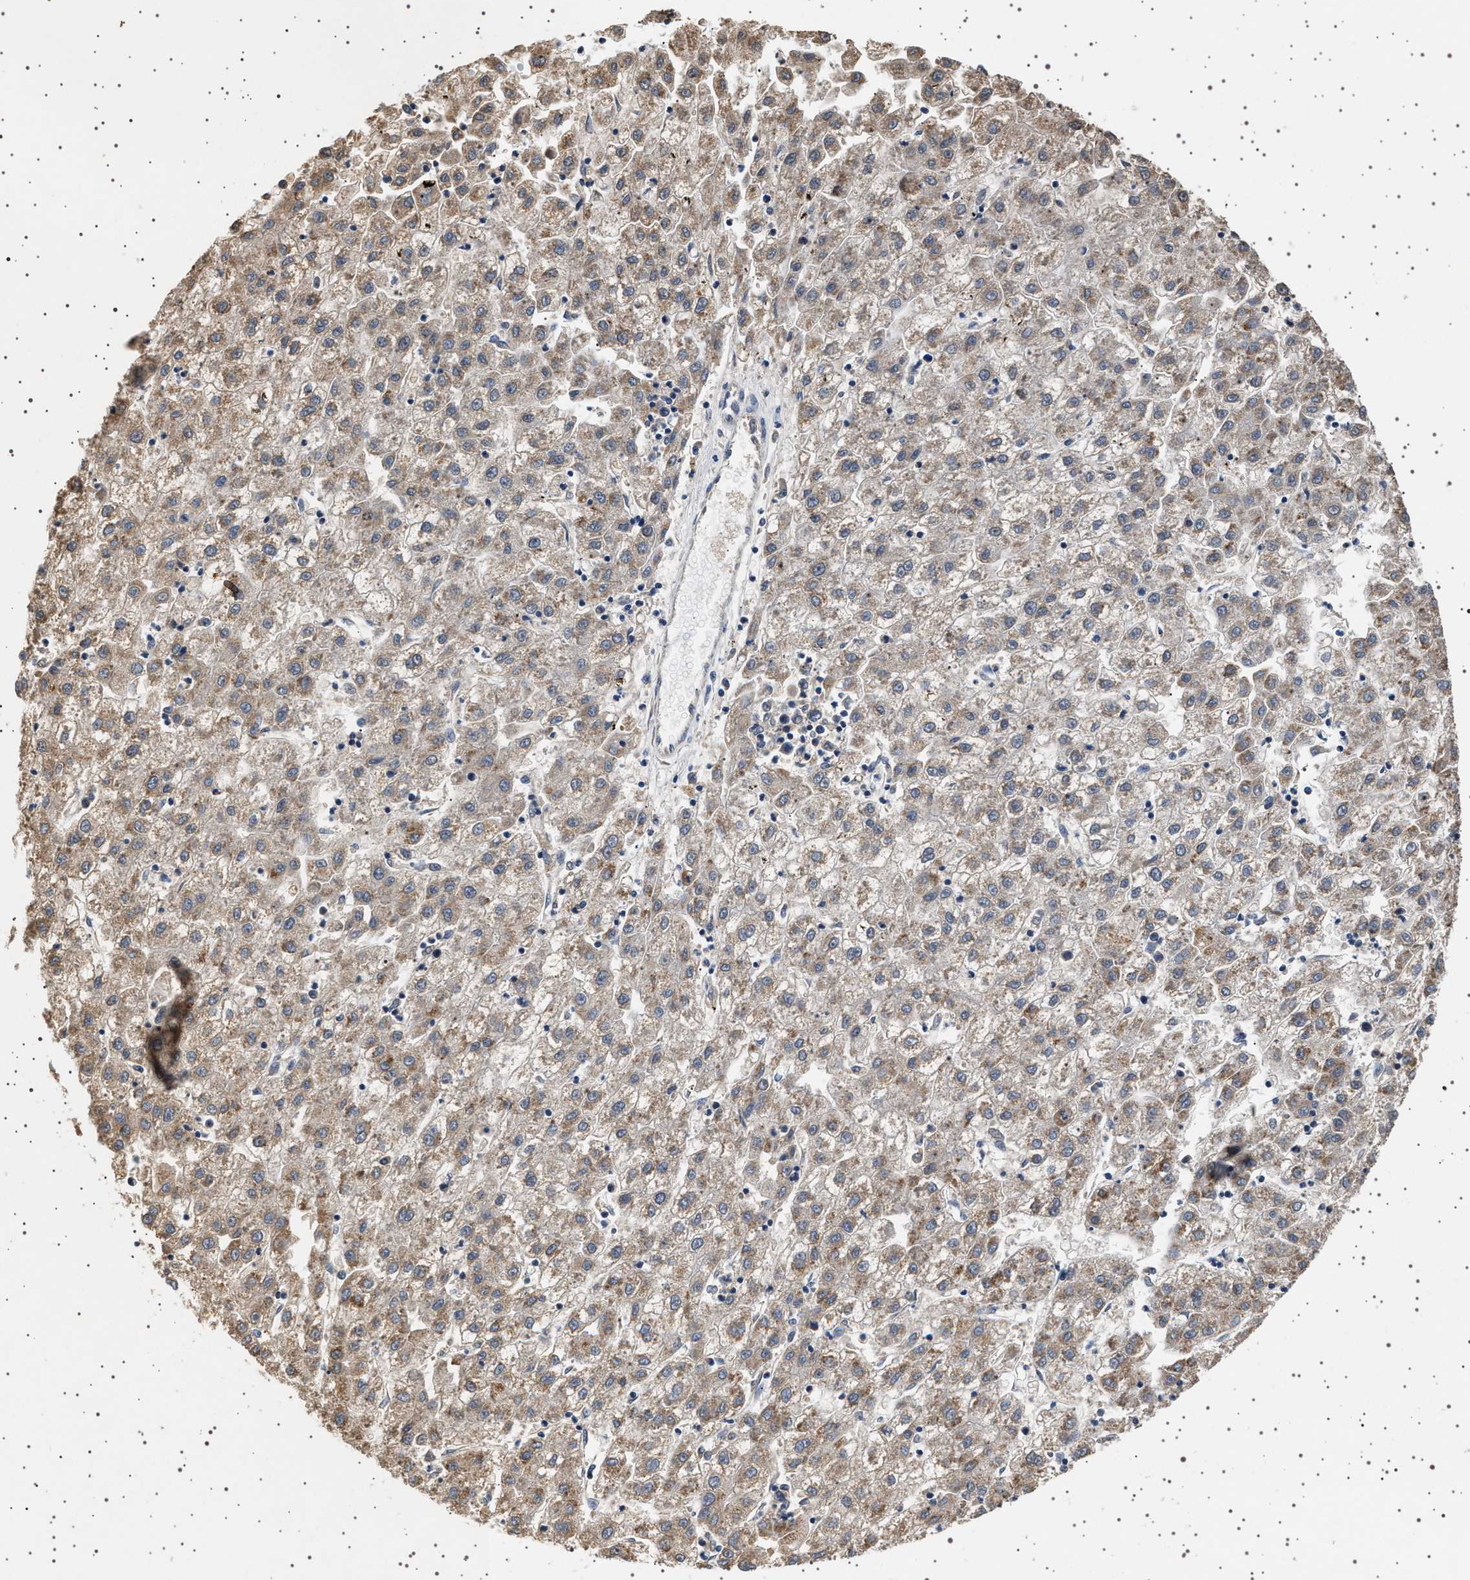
{"staining": {"intensity": "weak", "quantity": ">75%", "location": "cytoplasmic/membranous"}, "tissue": "liver cancer", "cell_type": "Tumor cells", "image_type": "cancer", "snomed": [{"axis": "morphology", "description": "Carcinoma, Hepatocellular, NOS"}, {"axis": "topography", "description": "Liver"}], "caption": "Human liver cancer (hepatocellular carcinoma) stained with a protein marker demonstrates weak staining in tumor cells.", "gene": "TRUB2", "patient": {"sex": "male", "age": 72}}